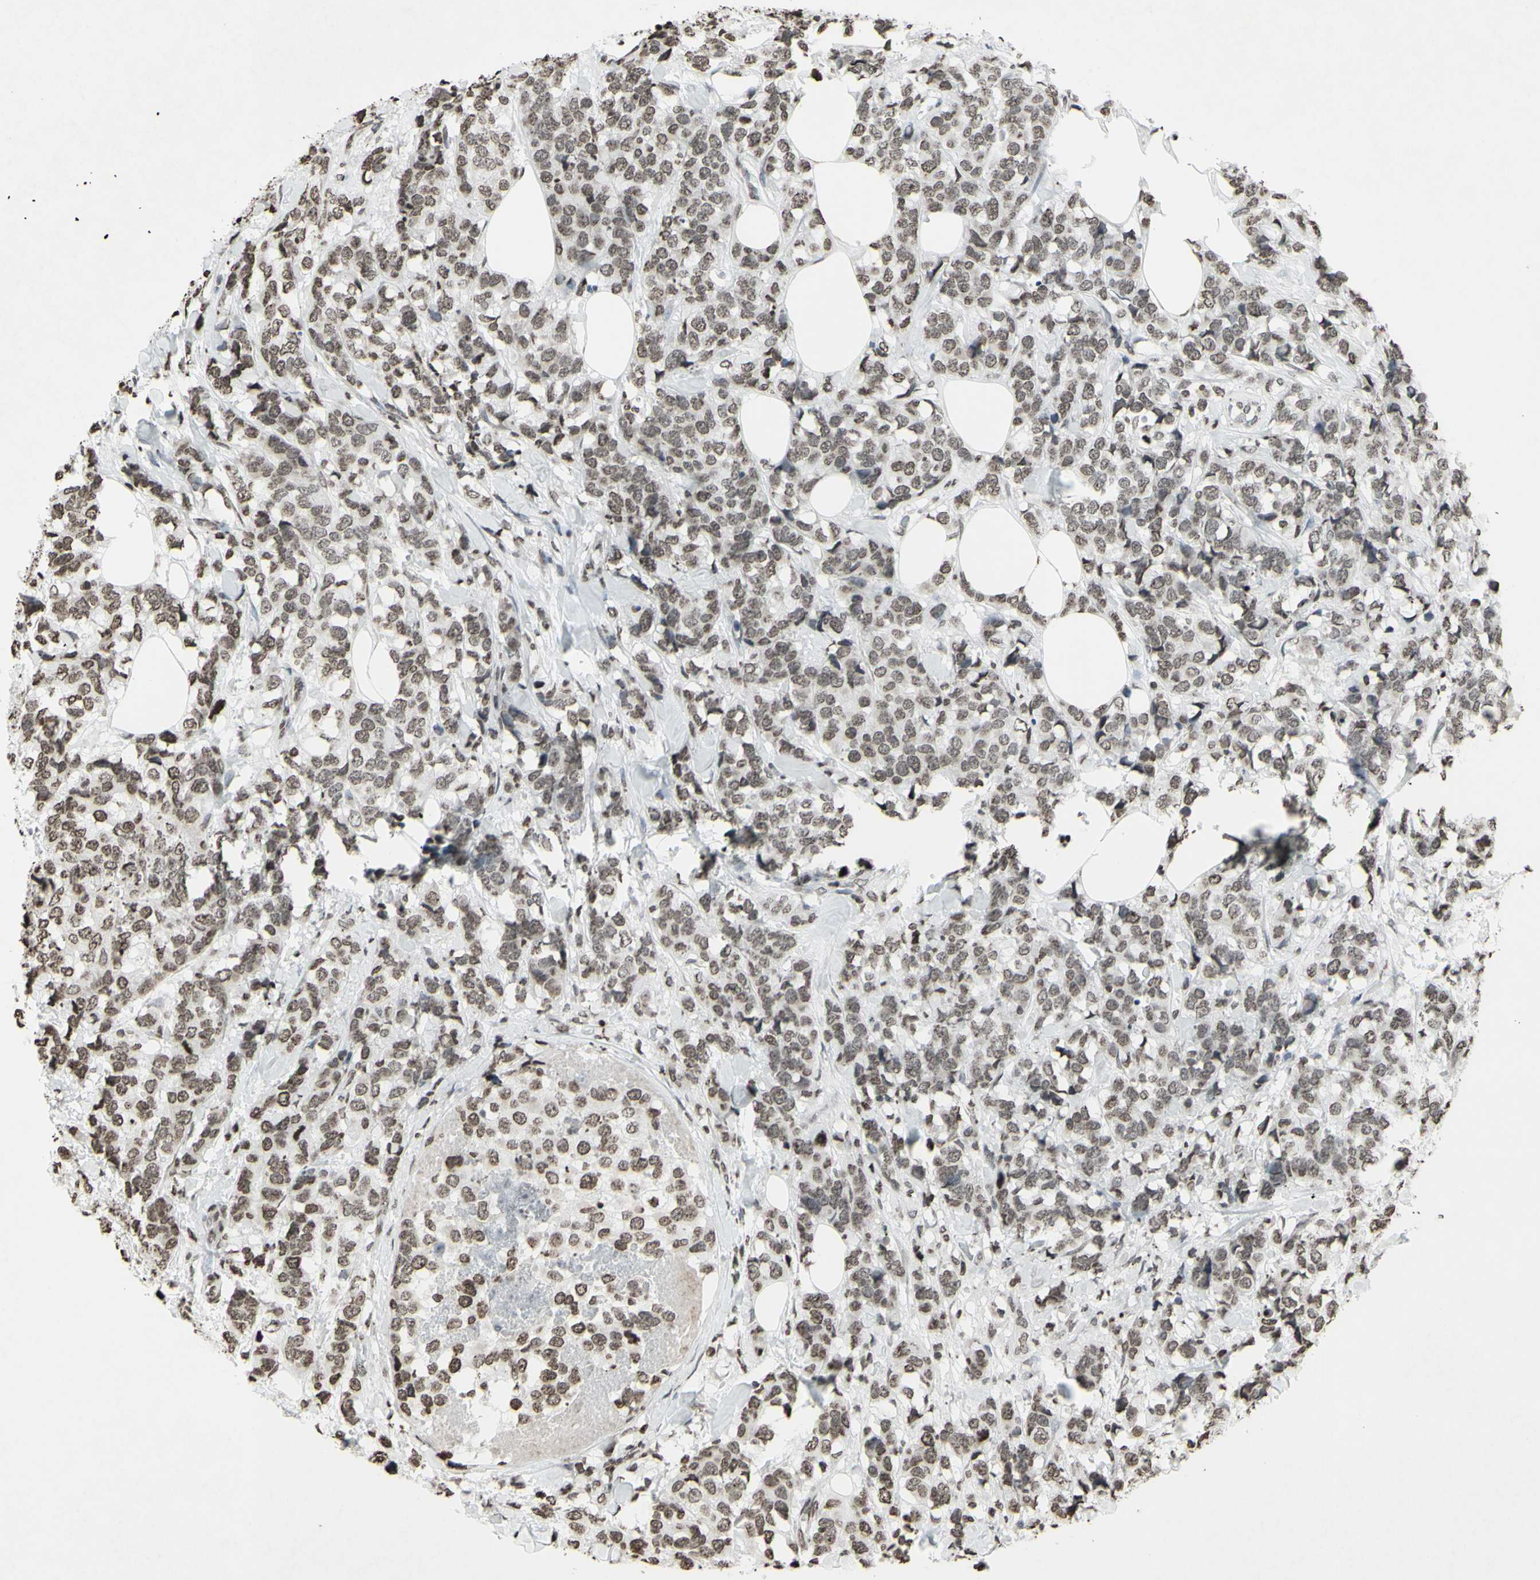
{"staining": {"intensity": "moderate", "quantity": ">75%", "location": "nuclear"}, "tissue": "breast cancer", "cell_type": "Tumor cells", "image_type": "cancer", "snomed": [{"axis": "morphology", "description": "Lobular carcinoma"}, {"axis": "topography", "description": "Breast"}], "caption": "A brown stain highlights moderate nuclear expression of a protein in lobular carcinoma (breast) tumor cells.", "gene": "CD79B", "patient": {"sex": "female", "age": 59}}